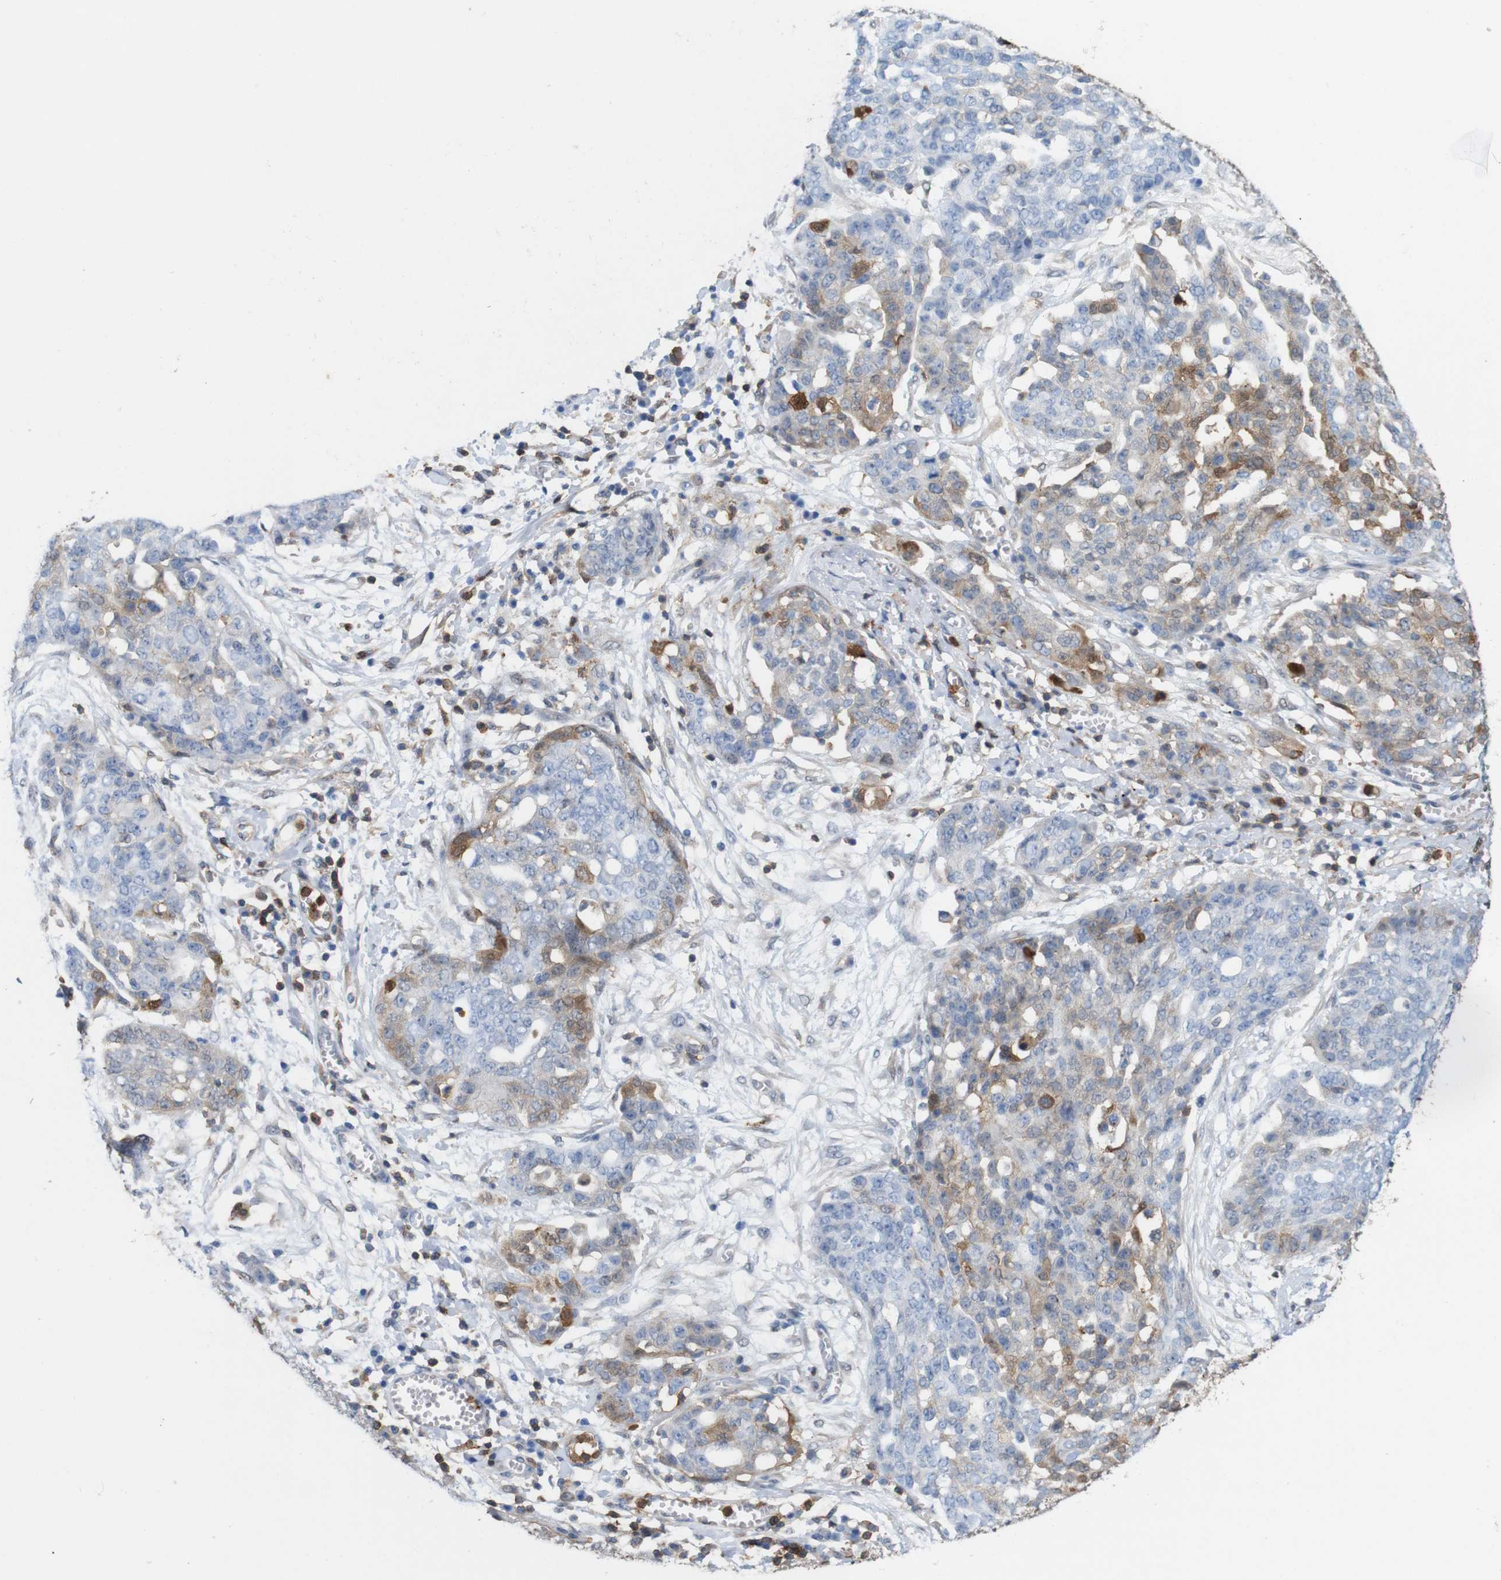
{"staining": {"intensity": "weak", "quantity": "25%-75%", "location": "cytoplasmic/membranous,nuclear"}, "tissue": "ovarian cancer", "cell_type": "Tumor cells", "image_type": "cancer", "snomed": [{"axis": "morphology", "description": "Cystadenocarcinoma, serous, NOS"}, {"axis": "topography", "description": "Soft tissue"}, {"axis": "topography", "description": "Ovary"}], "caption": "Ovarian serous cystadenocarcinoma stained with a brown dye demonstrates weak cytoplasmic/membranous and nuclear positive expression in approximately 25%-75% of tumor cells.", "gene": "ANXA1", "patient": {"sex": "female", "age": 57}}